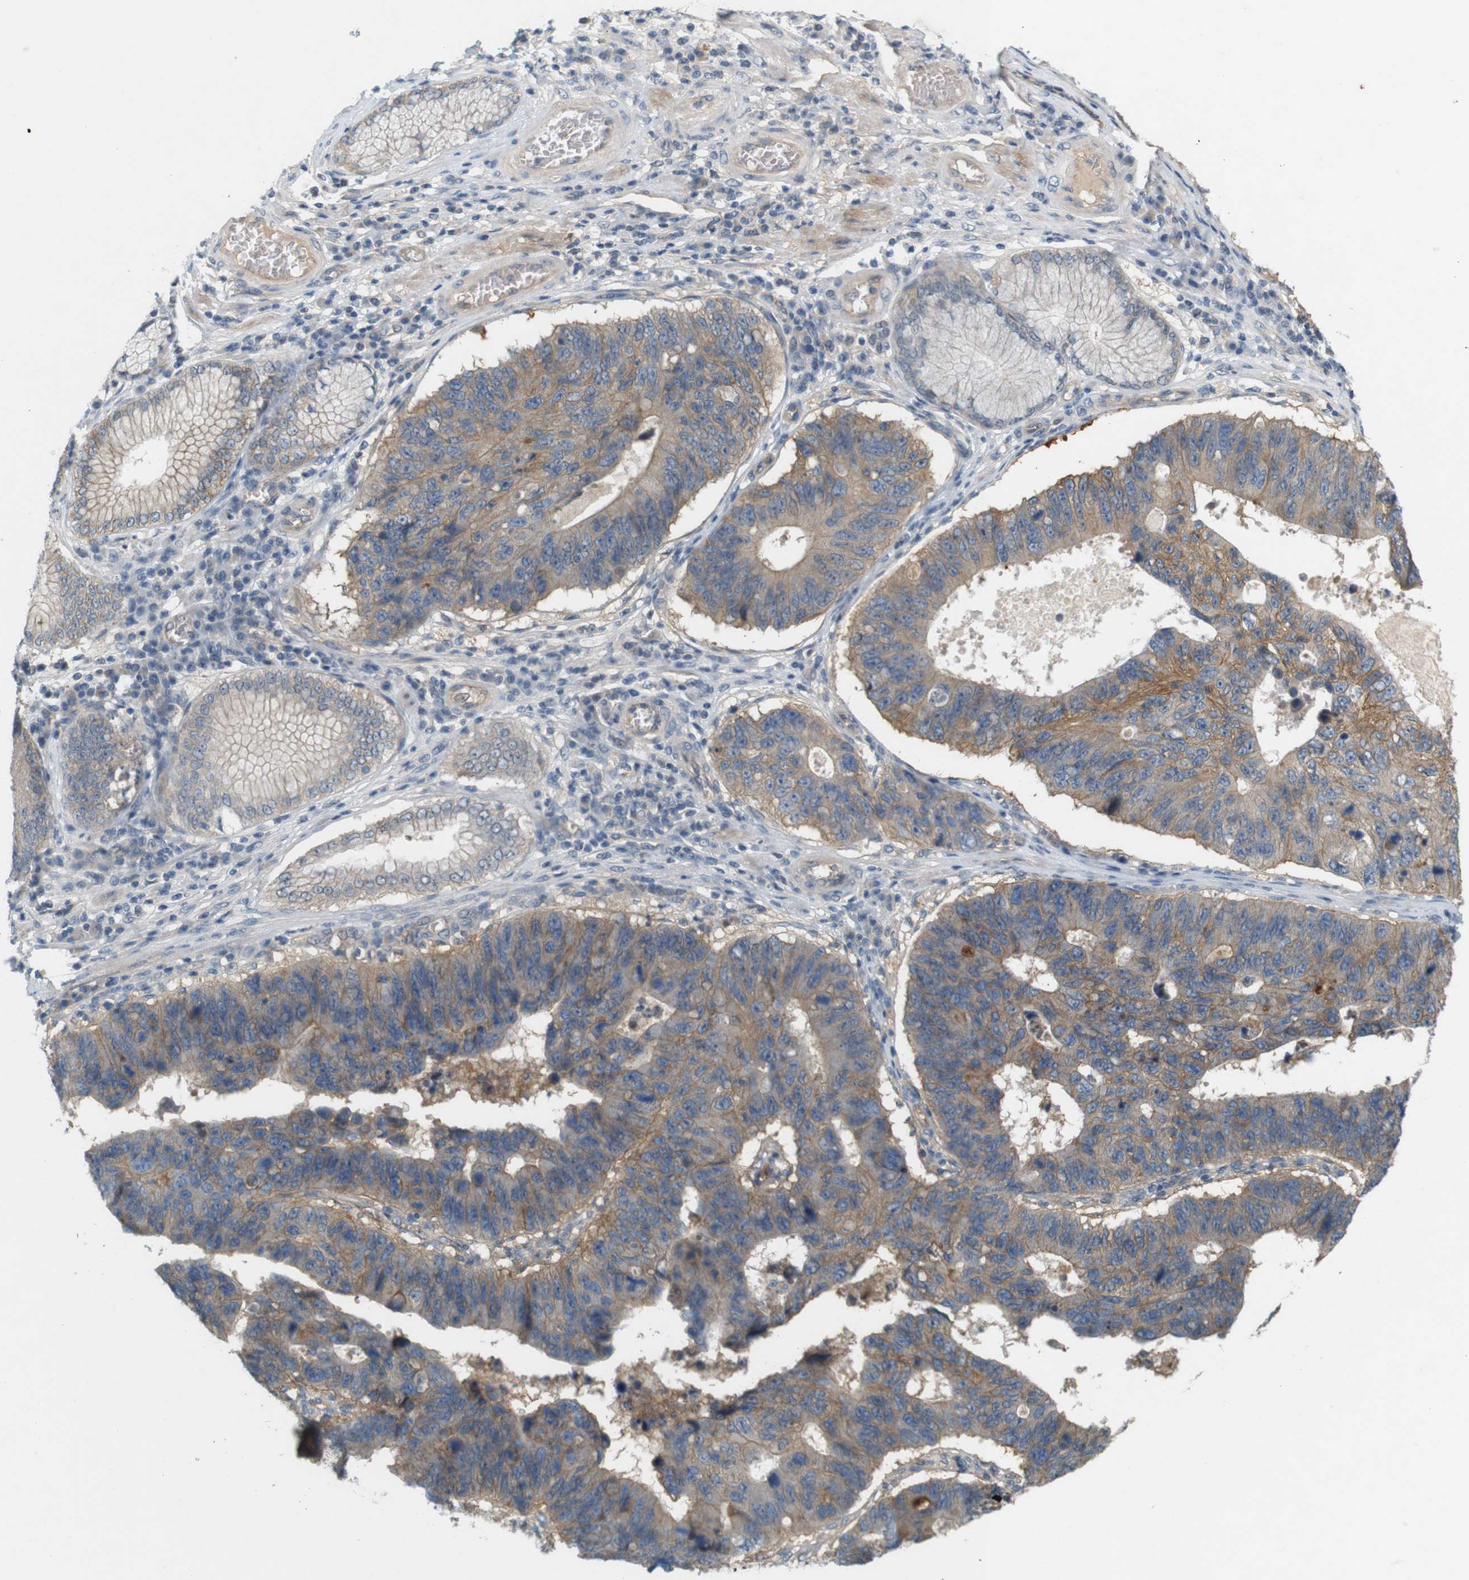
{"staining": {"intensity": "weak", "quantity": ">75%", "location": "cytoplasmic/membranous"}, "tissue": "stomach cancer", "cell_type": "Tumor cells", "image_type": "cancer", "snomed": [{"axis": "morphology", "description": "Adenocarcinoma, NOS"}, {"axis": "topography", "description": "Stomach"}], "caption": "Stomach adenocarcinoma tissue shows weak cytoplasmic/membranous expression in about >75% of tumor cells", "gene": "PVR", "patient": {"sex": "male", "age": 59}}